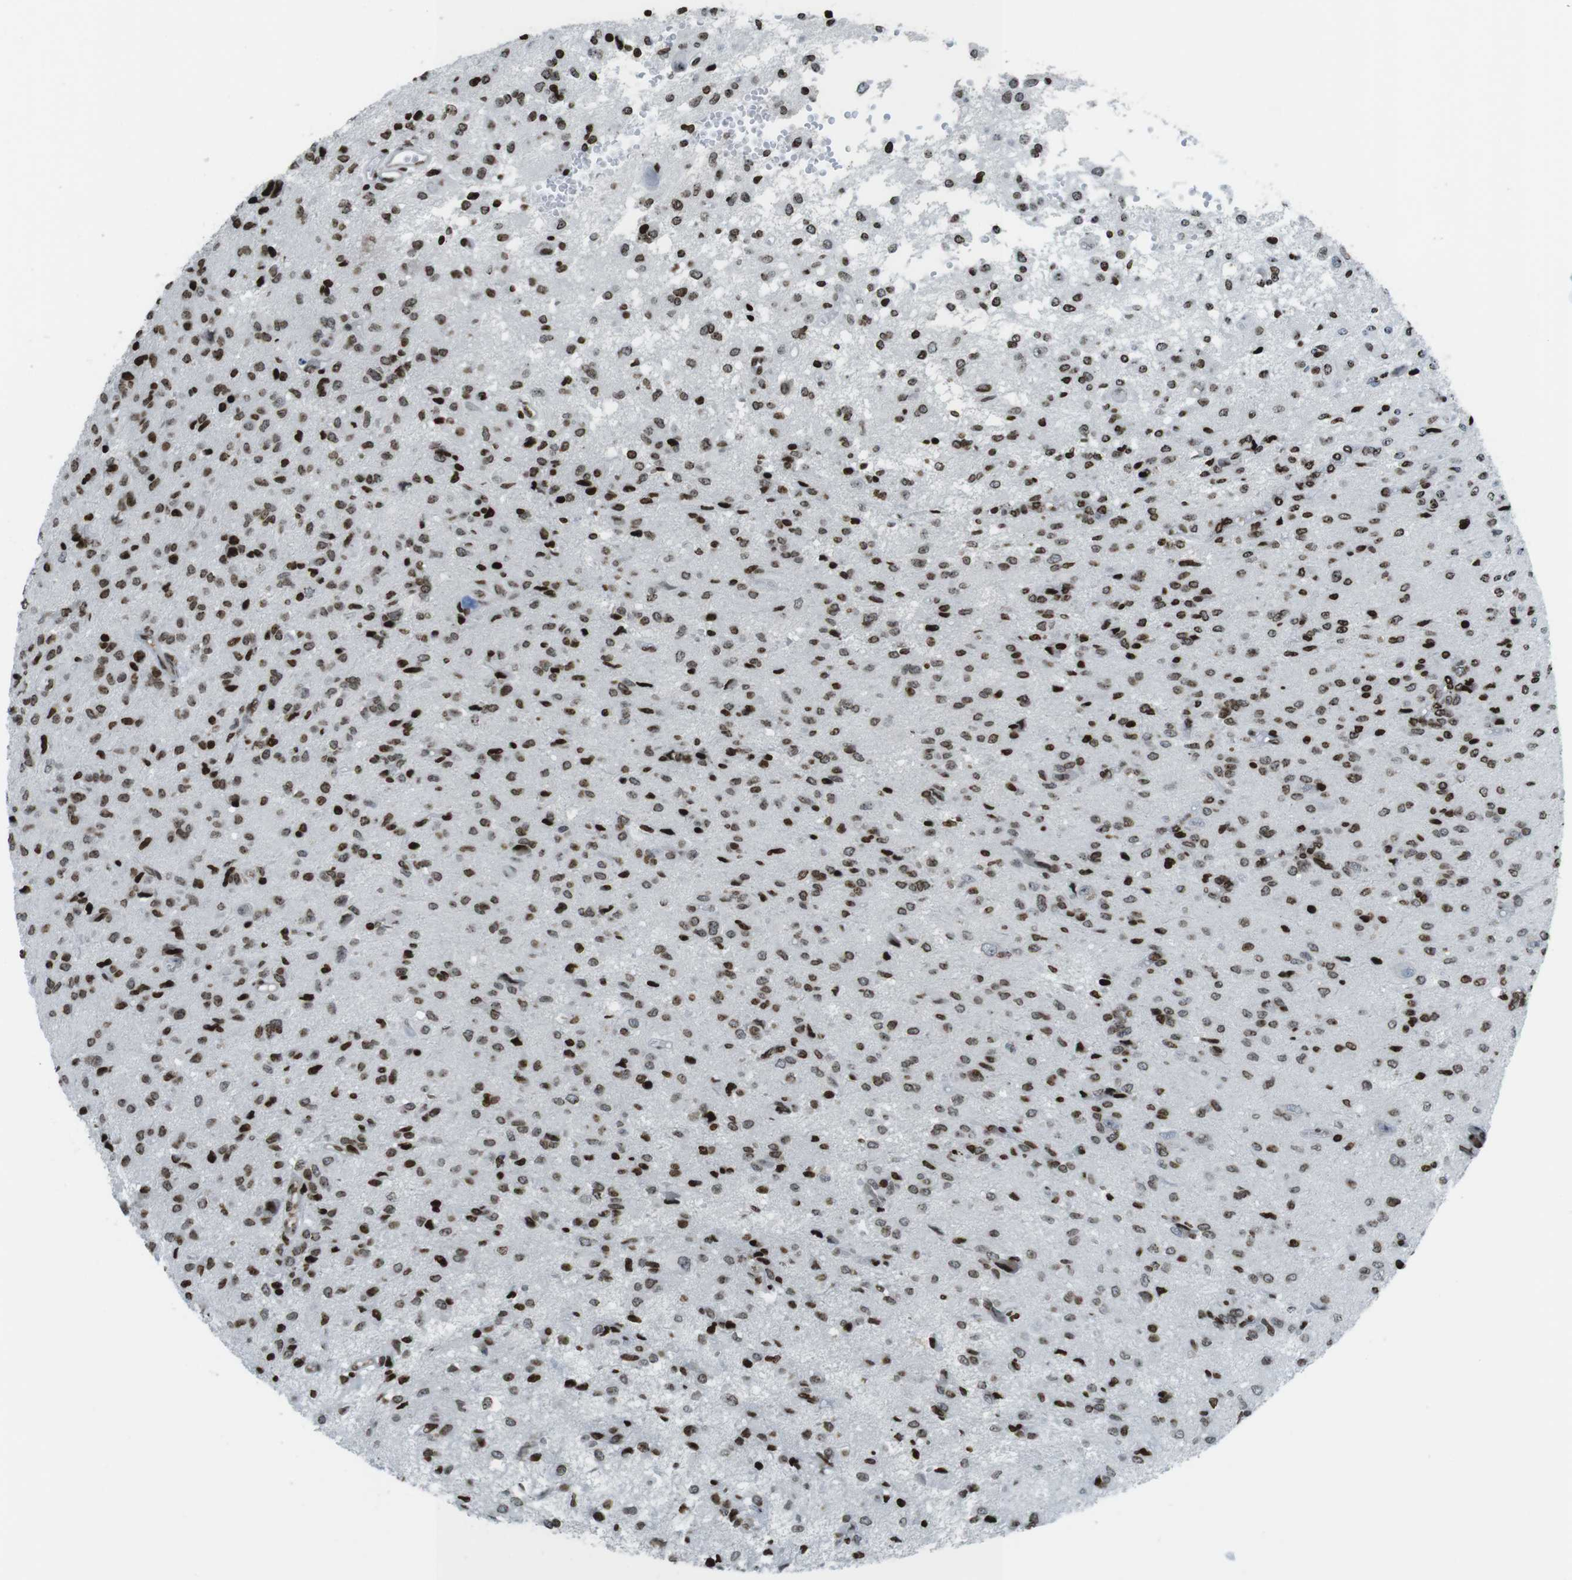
{"staining": {"intensity": "strong", "quantity": ">75%", "location": "nuclear"}, "tissue": "glioma", "cell_type": "Tumor cells", "image_type": "cancer", "snomed": [{"axis": "morphology", "description": "Glioma, malignant, High grade"}, {"axis": "topography", "description": "Brain"}], "caption": "Immunohistochemistry (IHC) (DAB (3,3'-diaminobenzidine)) staining of glioma demonstrates strong nuclear protein expression in approximately >75% of tumor cells.", "gene": "H2AC8", "patient": {"sex": "female", "age": 59}}